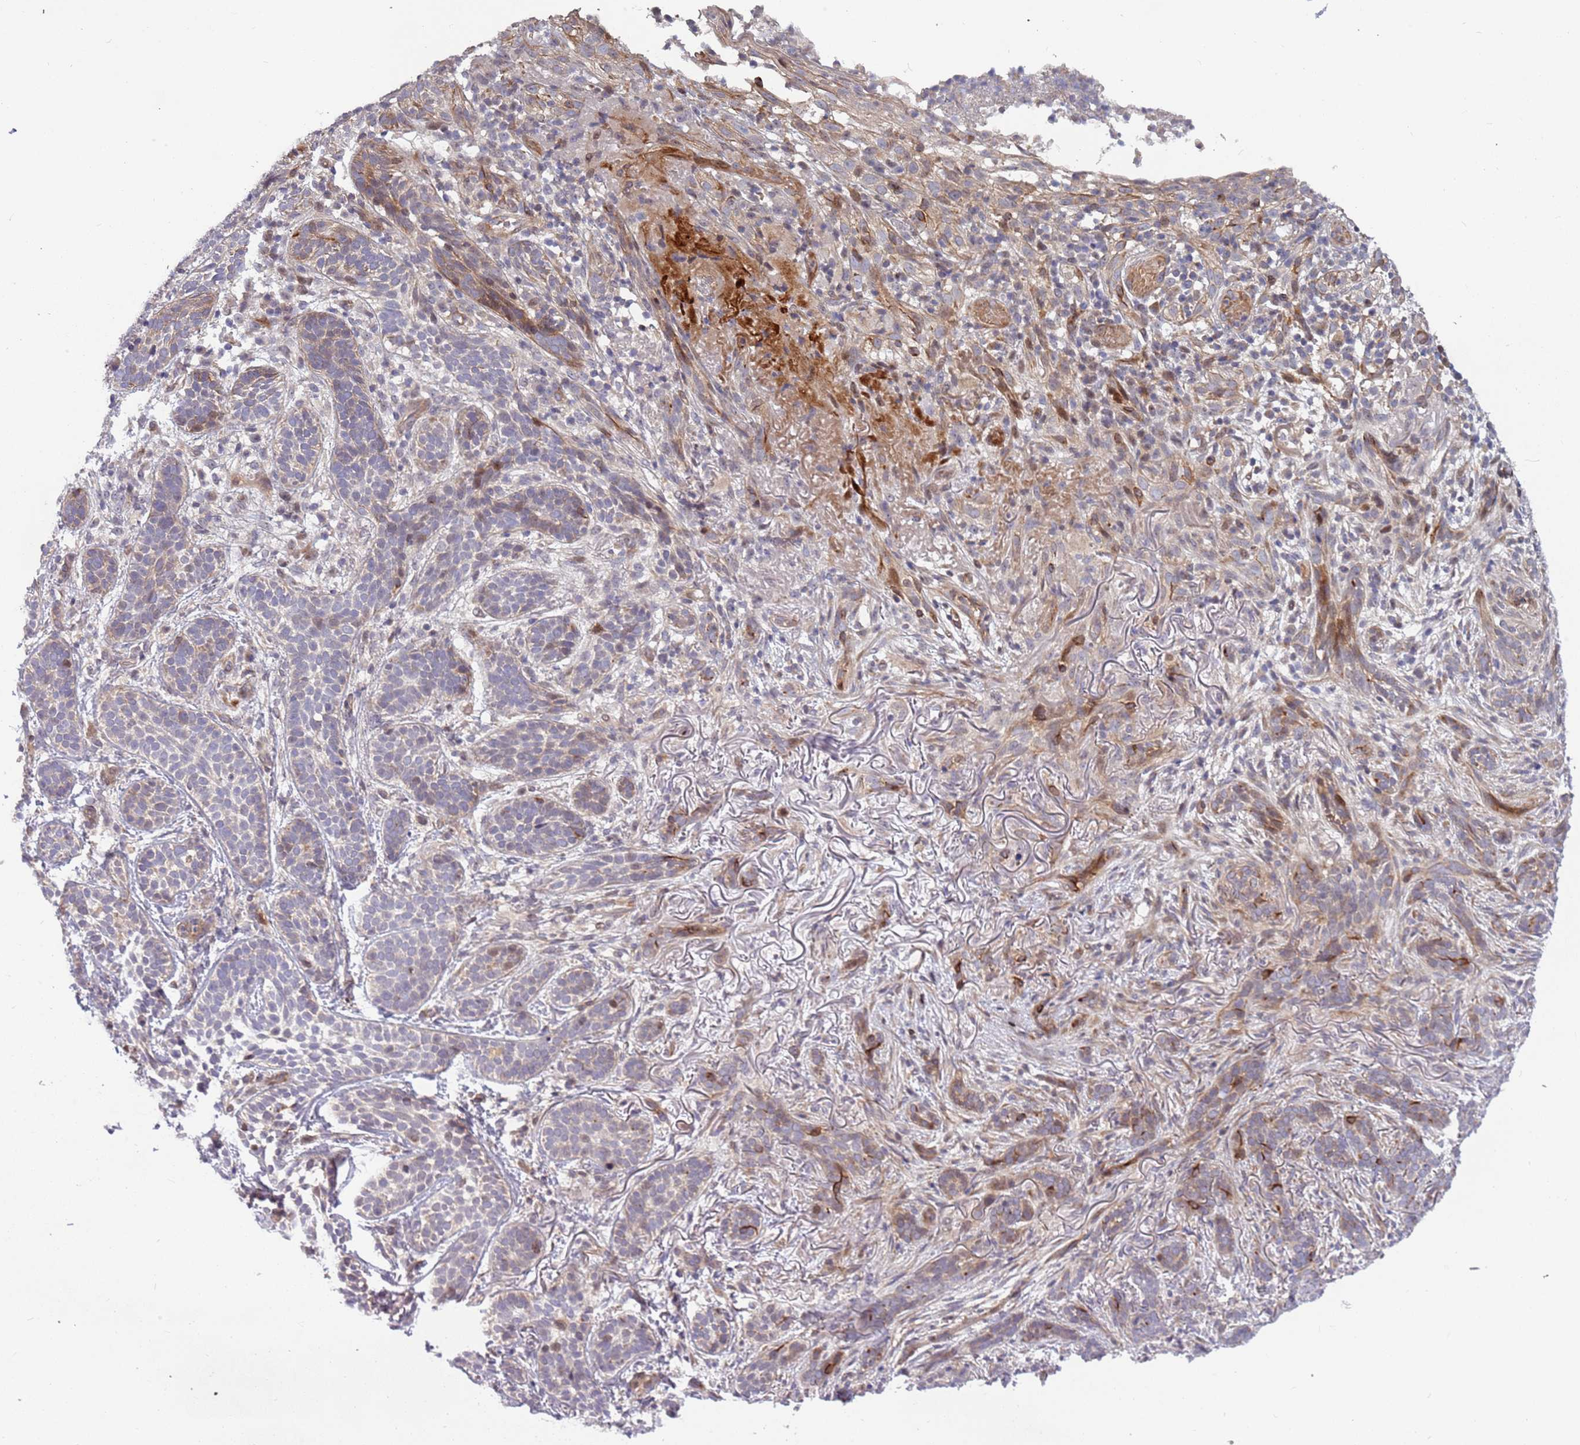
{"staining": {"intensity": "weak", "quantity": "<25%", "location": "cytoplasmic/membranous,nuclear"}, "tissue": "skin cancer", "cell_type": "Tumor cells", "image_type": "cancer", "snomed": [{"axis": "morphology", "description": "Basal cell carcinoma"}, {"axis": "topography", "description": "Skin"}], "caption": "Immunohistochemistry photomicrograph of human skin cancer (basal cell carcinoma) stained for a protein (brown), which exhibits no positivity in tumor cells.", "gene": "TRAPPC6B", "patient": {"sex": "male", "age": 71}}